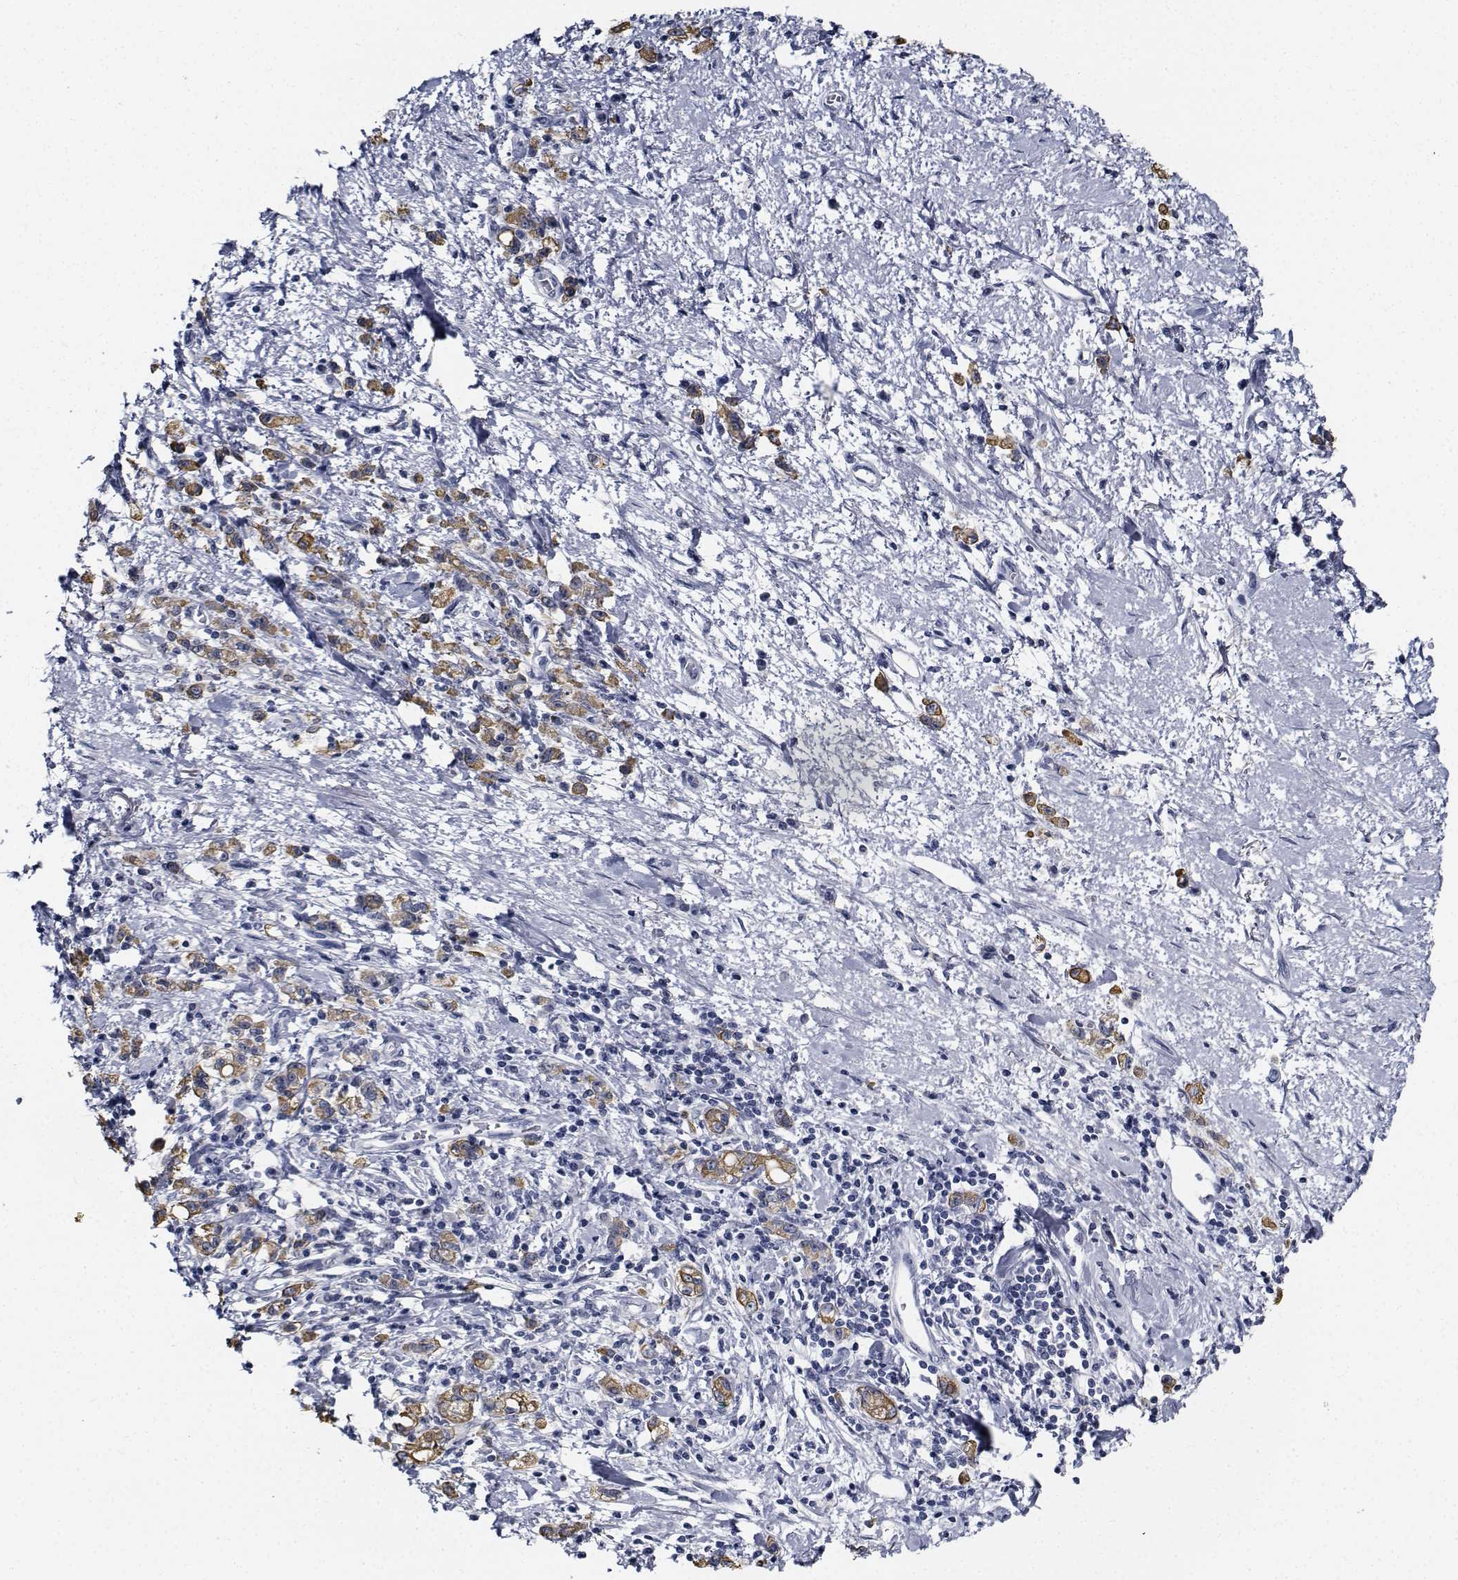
{"staining": {"intensity": "weak", "quantity": ">75%", "location": "cytoplasmic/membranous"}, "tissue": "stomach cancer", "cell_type": "Tumor cells", "image_type": "cancer", "snomed": [{"axis": "morphology", "description": "Adenocarcinoma, NOS"}, {"axis": "topography", "description": "Stomach"}], "caption": "A high-resolution image shows immunohistochemistry staining of stomach cancer, which displays weak cytoplasmic/membranous positivity in about >75% of tumor cells.", "gene": "NVL", "patient": {"sex": "male", "age": 77}}